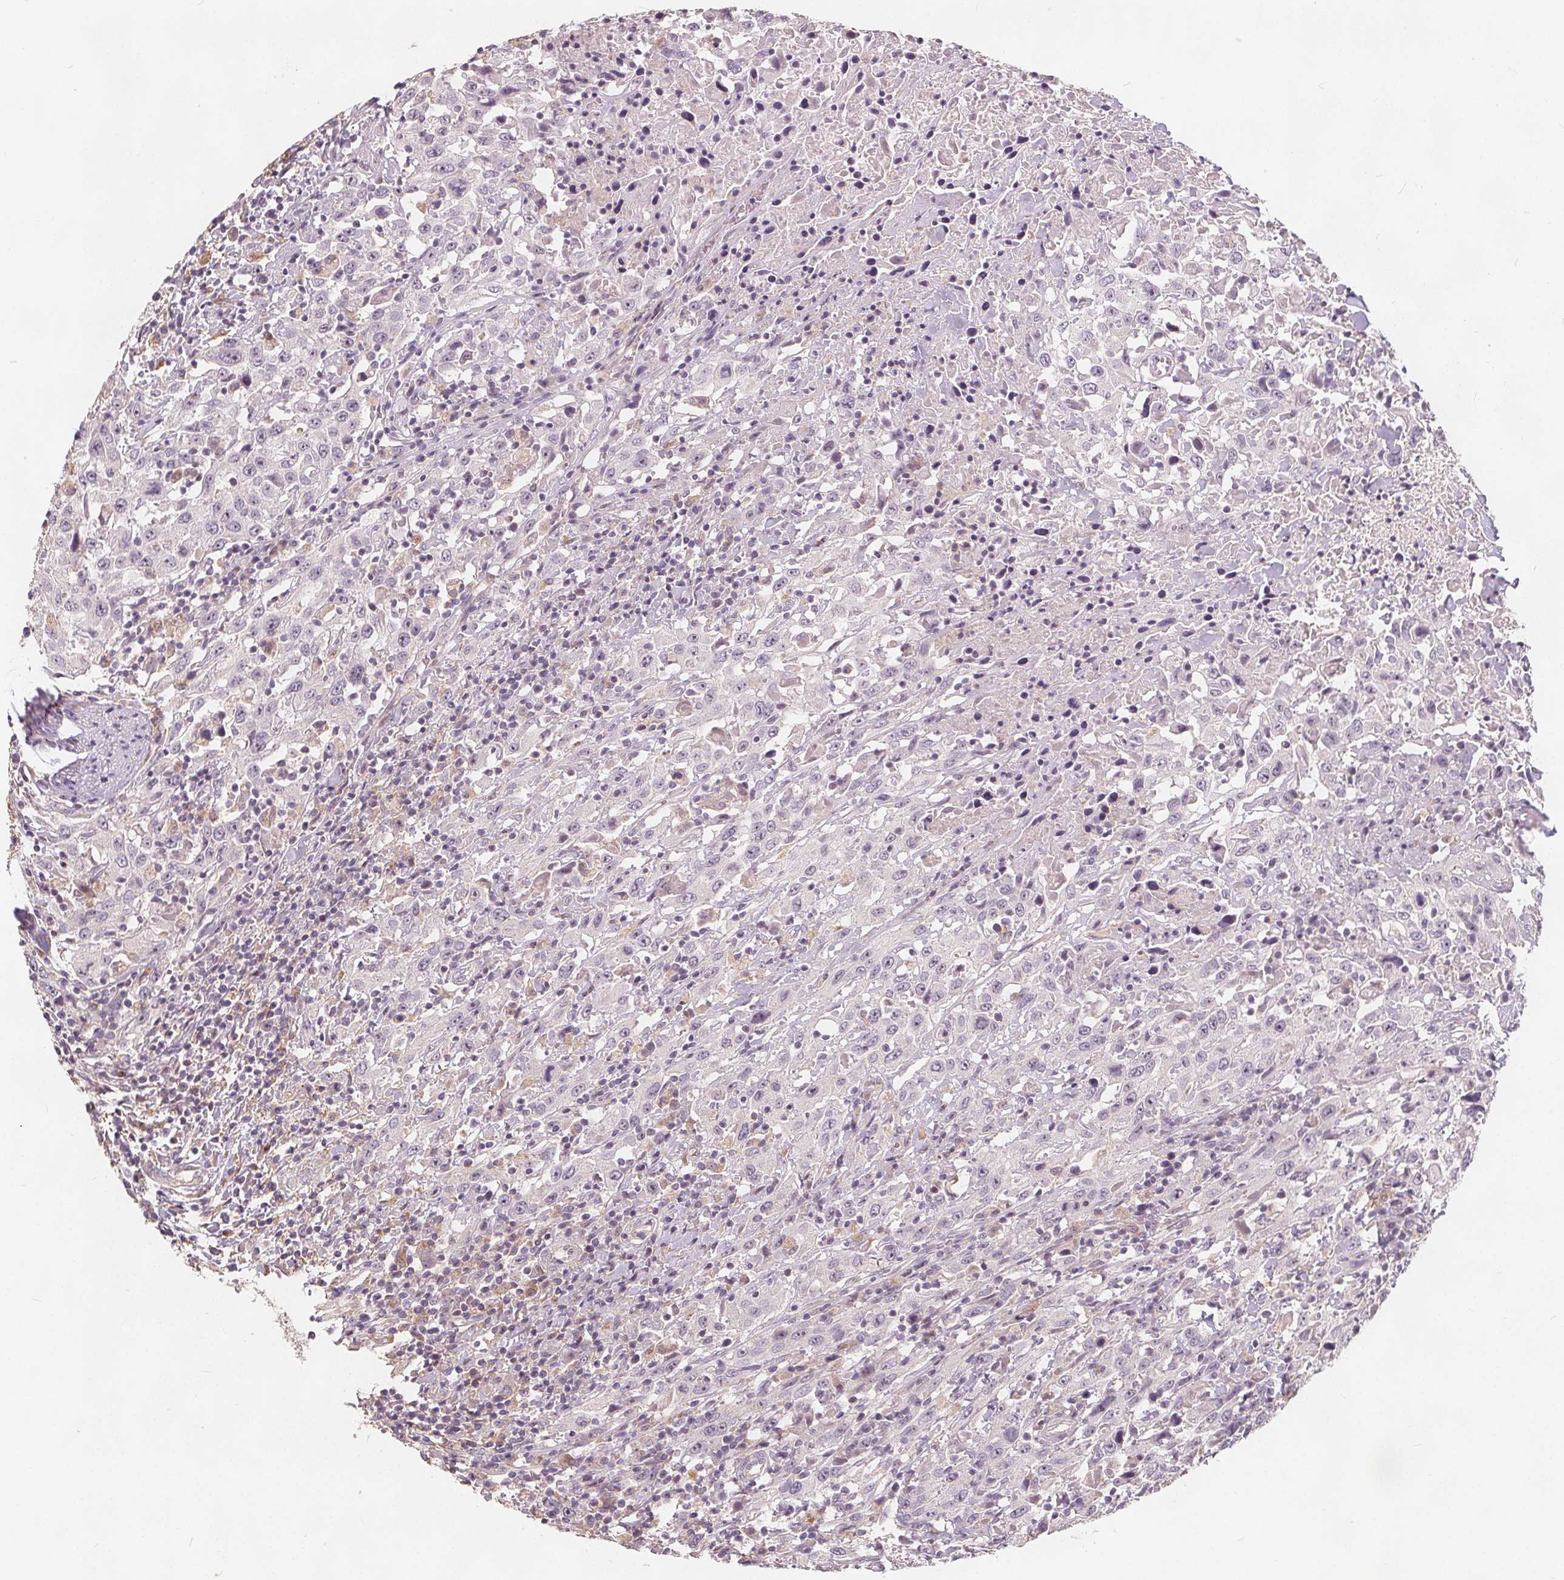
{"staining": {"intensity": "negative", "quantity": "none", "location": "none"}, "tissue": "urothelial cancer", "cell_type": "Tumor cells", "image_type": "cancer", "snomed": [{"axis": "morphology", "description": "Urothelial carcinoma, High grade"}, {"axis": "topography", "description": "Urinary bladder"}], "caption": "Tumor cells are negative for brown protein staining in urothelial cancer. Nuclei are stained in blue.", "gene": "DRC3", "patient": {"sex": "male", "age": 61}}